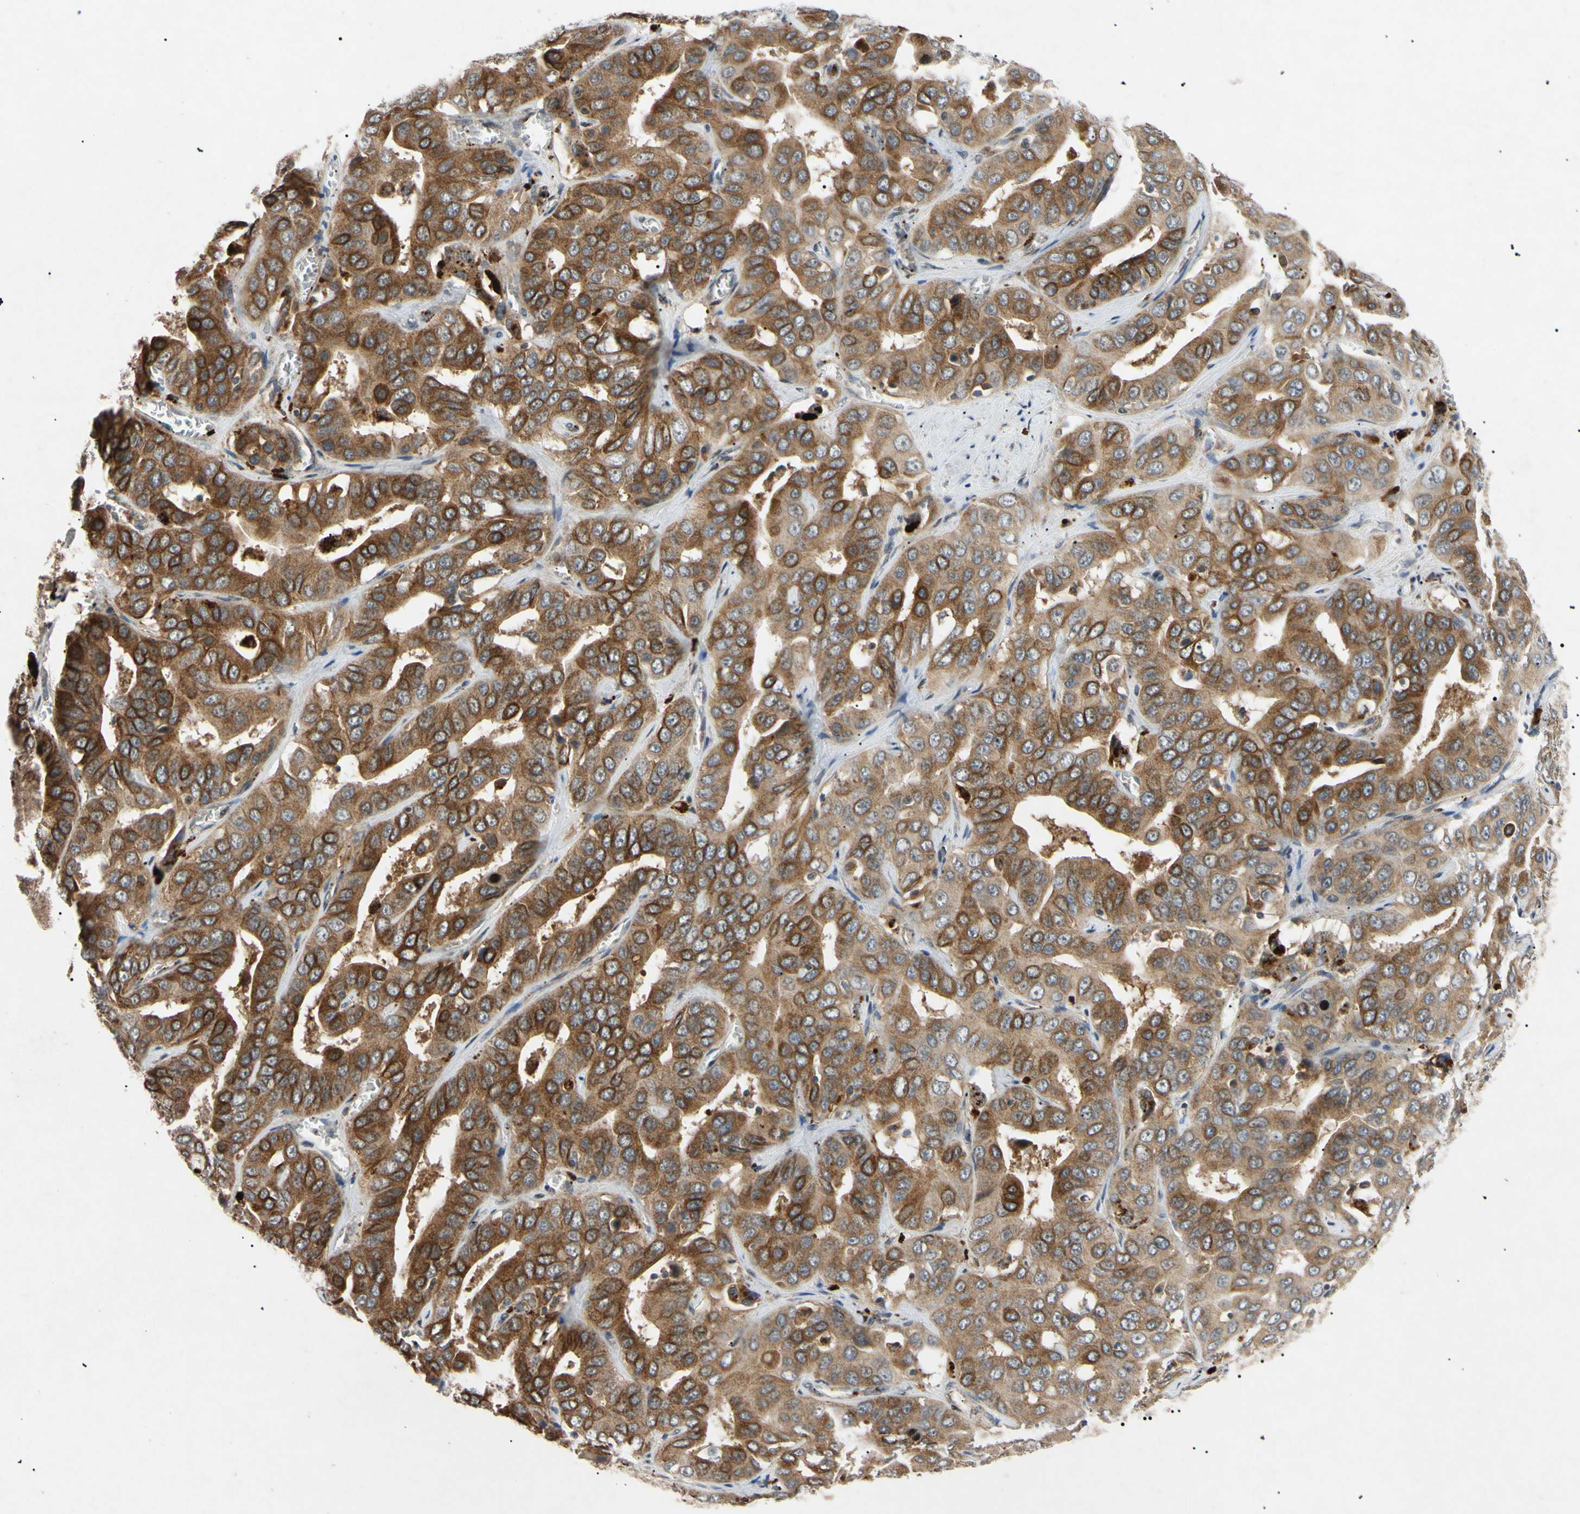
{"staining": {"intensity": "moderate", "quantity": "25%-75%", "location": "cytoplasmic/membranous,nuclear"}, "tissue": "liver cancer", "cell_type": "Tumor cells", "image_type": "cancer", "snomed": [{"axis": "morphology", "description": "Cholangiocarcinoma"}, {"axis": "topography", "description": "Liver"}], "caption": "Immunohistochemistry (DAB) staining of human cholangiocarcinoma (liver) demonstrates moderate cytoplasmic/membranous and nuclear protein expression in about 25%-75% of tumor cells.", "gene": "TUBB4A", "patient": {"sex": "female", "age": 52}}